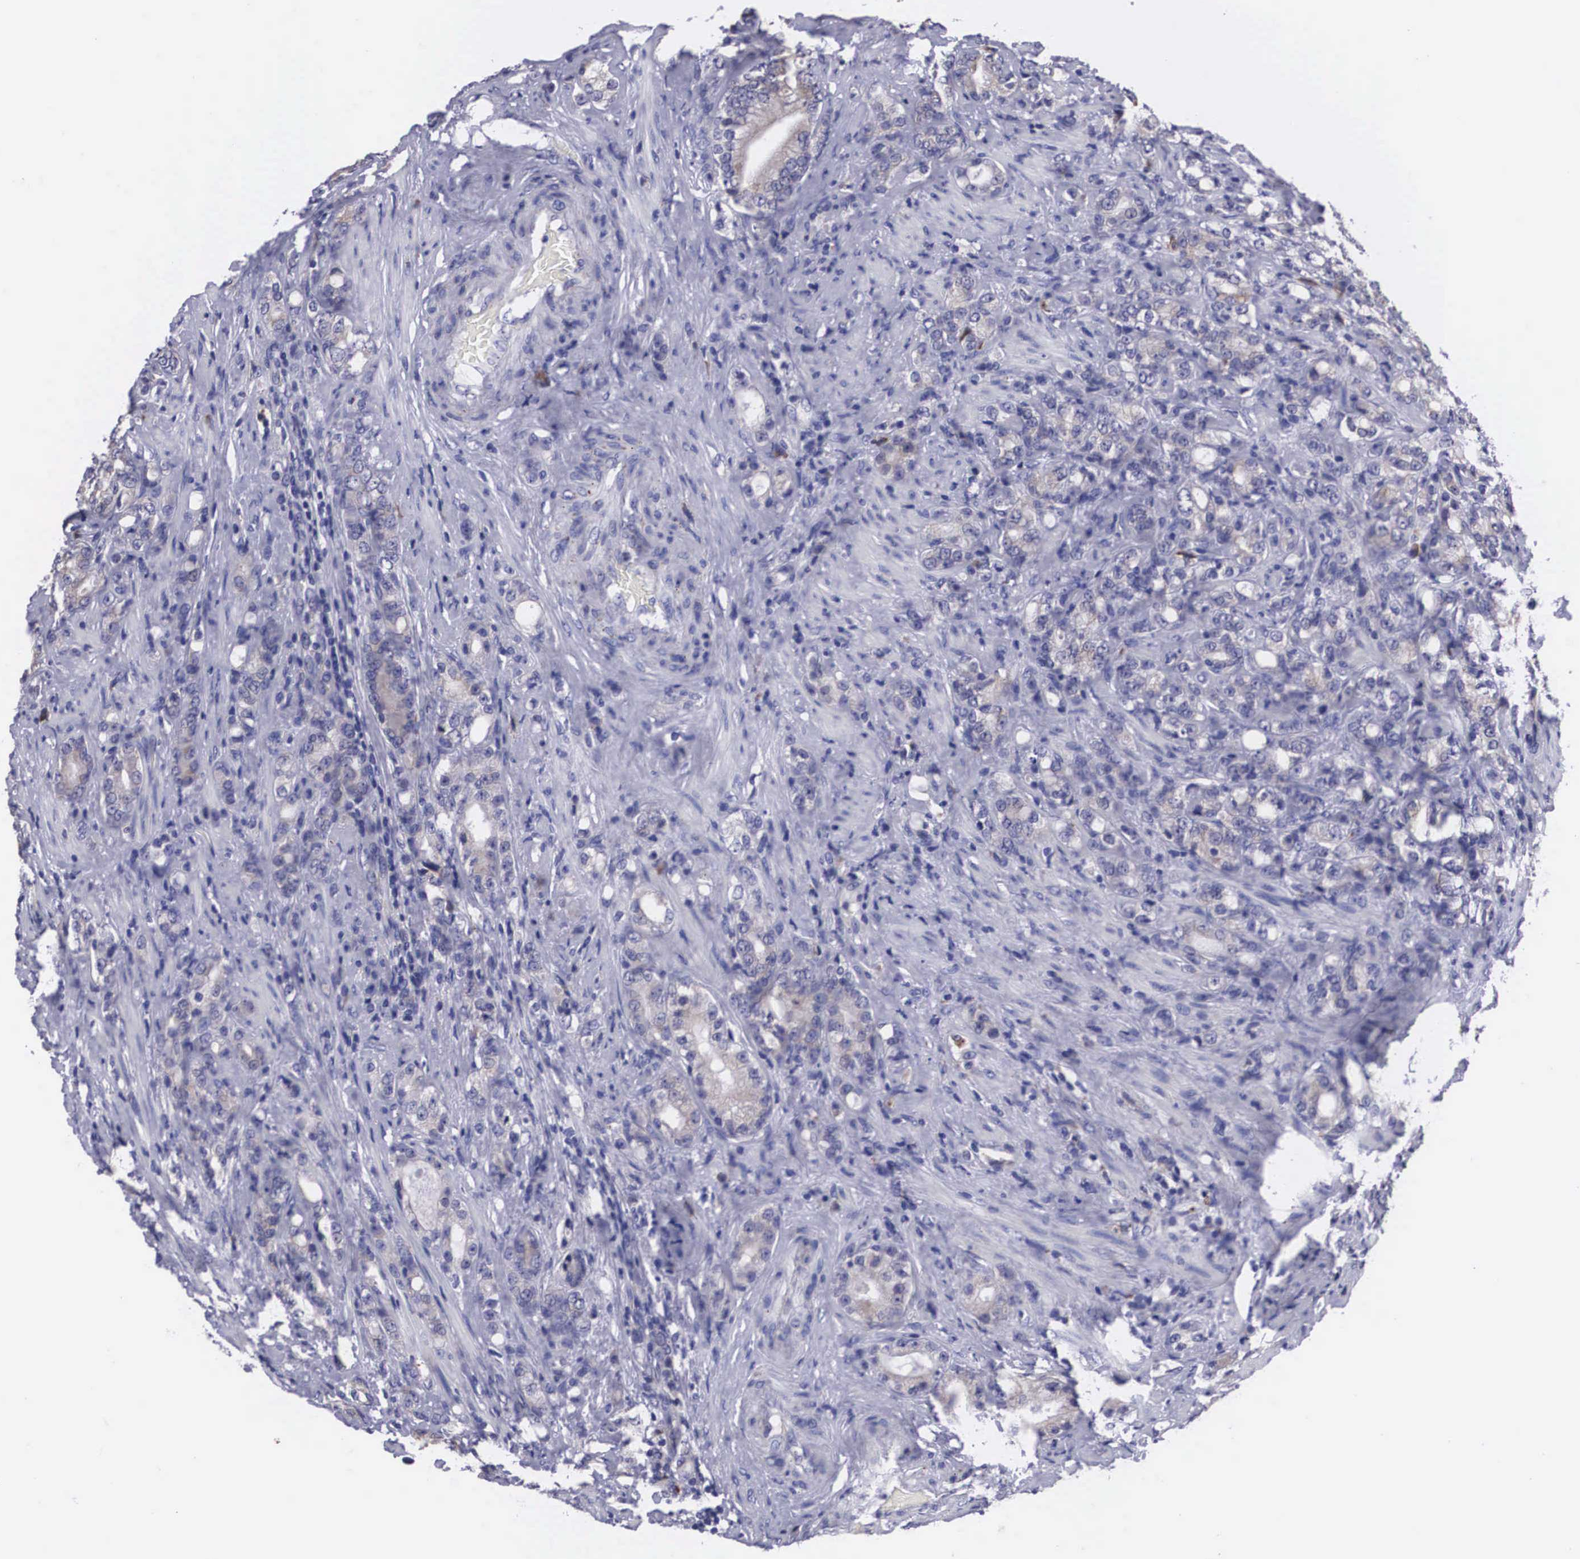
{"staining": {"intensity": "moderate", "quantity": "25%-75%", "location": "cytoplasmic/membranous"}, "tissue": "prostate cancer", "cell_type": "Tumor cells", "image_type": "cancer", "snomed": [{"axis": "morphology", "description": "Adenocarcinoma, Medium grade"}, {"axis": "topography", "description": "Prostate"}], "caption": "Immunohistochemistry (IHC) micrograph of human prostate cancer stained for a protein (brown), which exhibits medium levels of moderate cytoplasmic/membranous staining in about 25%-75% of tumor cells.", "gene": "CRELD2", "patient": {"sex": "male", "age": 59}}